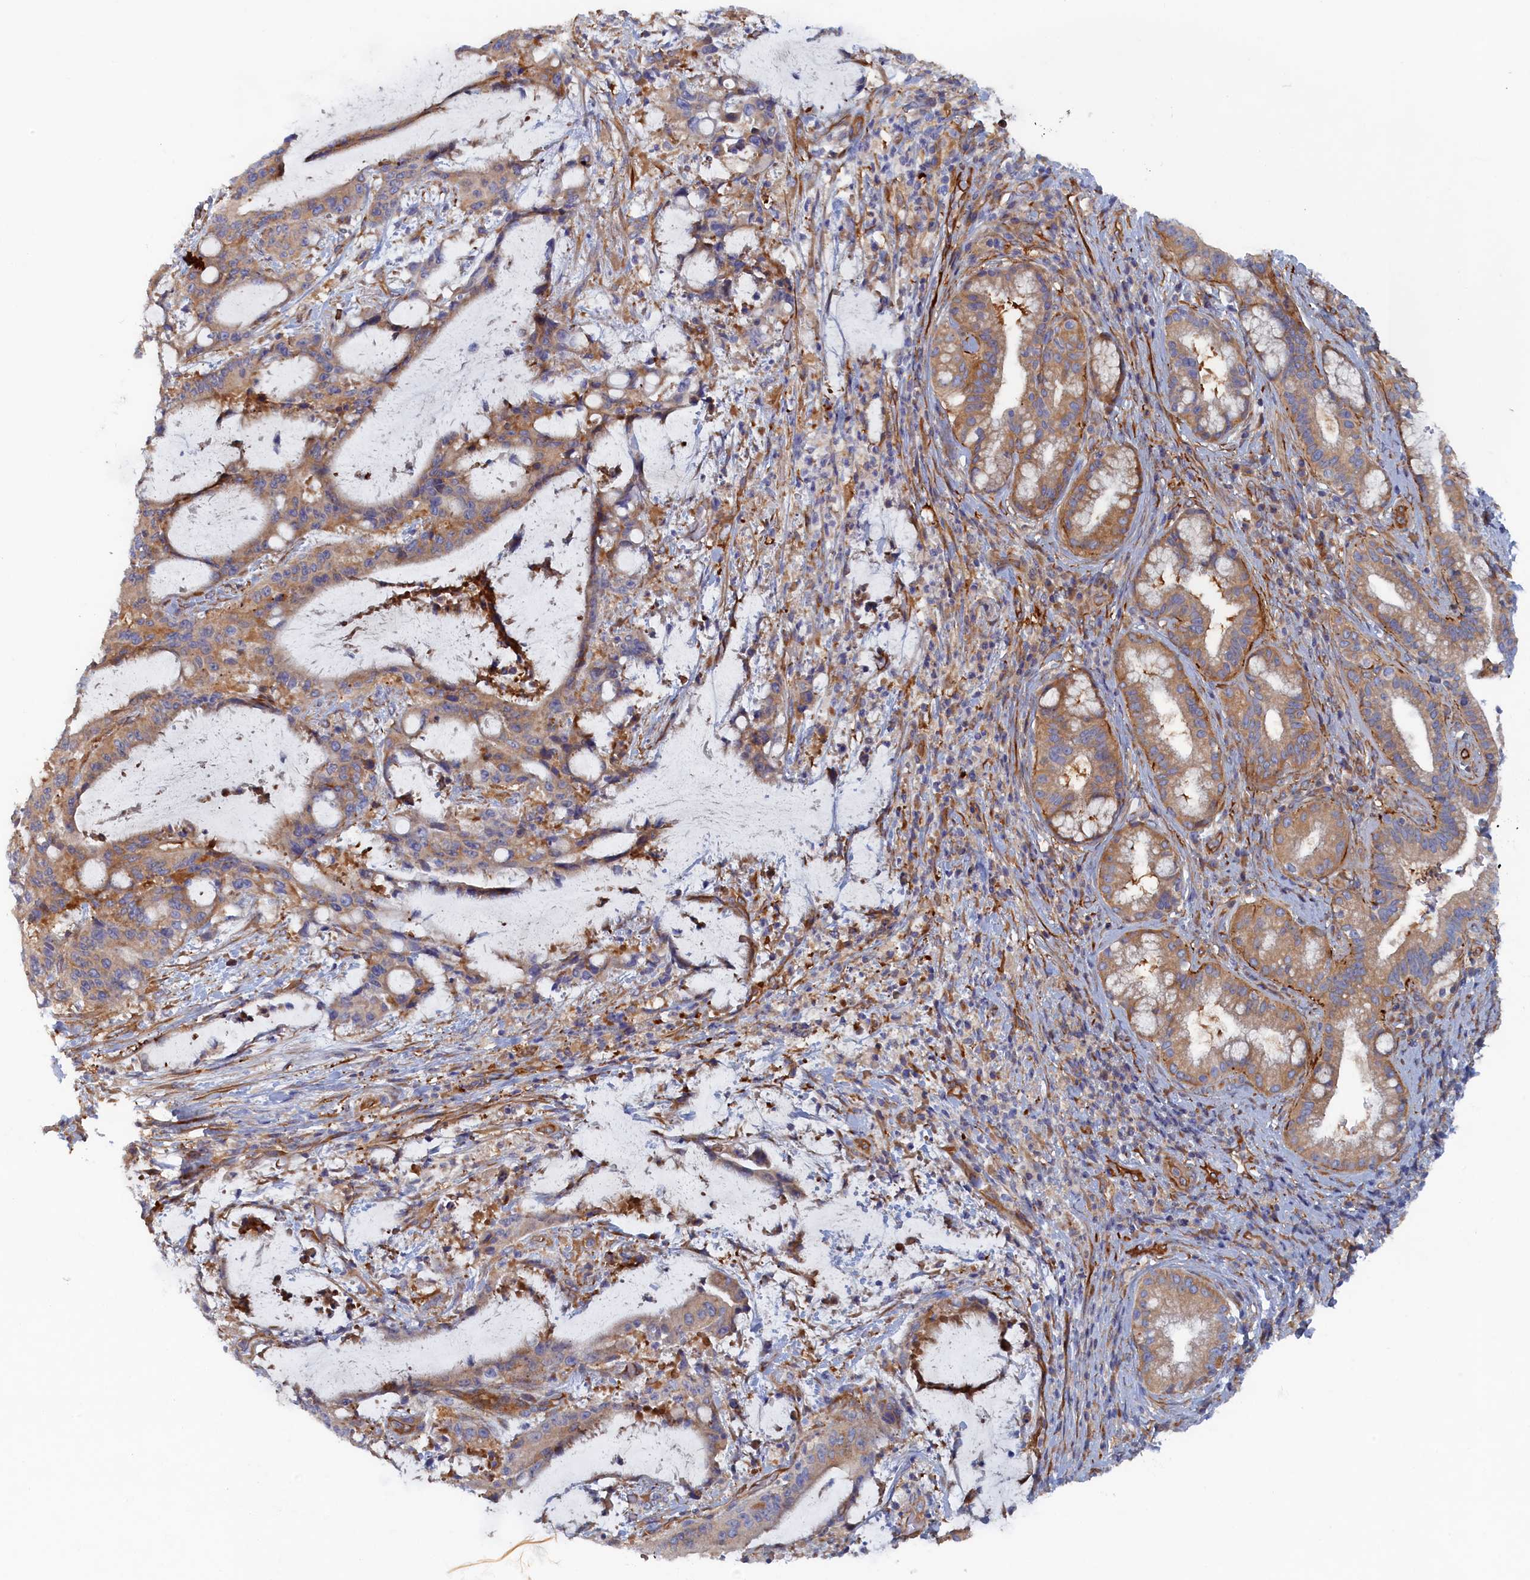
{"staining": {"intensity": "weak", "quantity": ">75%", "location": "cytoplasmic/membranous"}, "tissue": "liver cancer", "cell_type": "Tumor cells", "image_type": "cancer", "snomed": [{"axis": "morphology", "description": "Normal tissue, NOS"}, {"axis": "morphology", "description": "Cholangiocarcinoma"}, {"axis": "topography", "description": "Liver"}, {"axis": "topography", "description": "Peripheral nerve tissue"}], "caption": "High-power microscopy captured an immunohistochemistry image of liver cholangiocarcinoma, revealing weak cytoplasmic/membranous positivity in about >75% of tumor cells. The staining is performed using DAB brown chromogen to label protein expression. The nuclei are counter-stained blue using hematoxylin.", "gene": "TMEM196", "patient": {"sex": "female", "age": 73}}